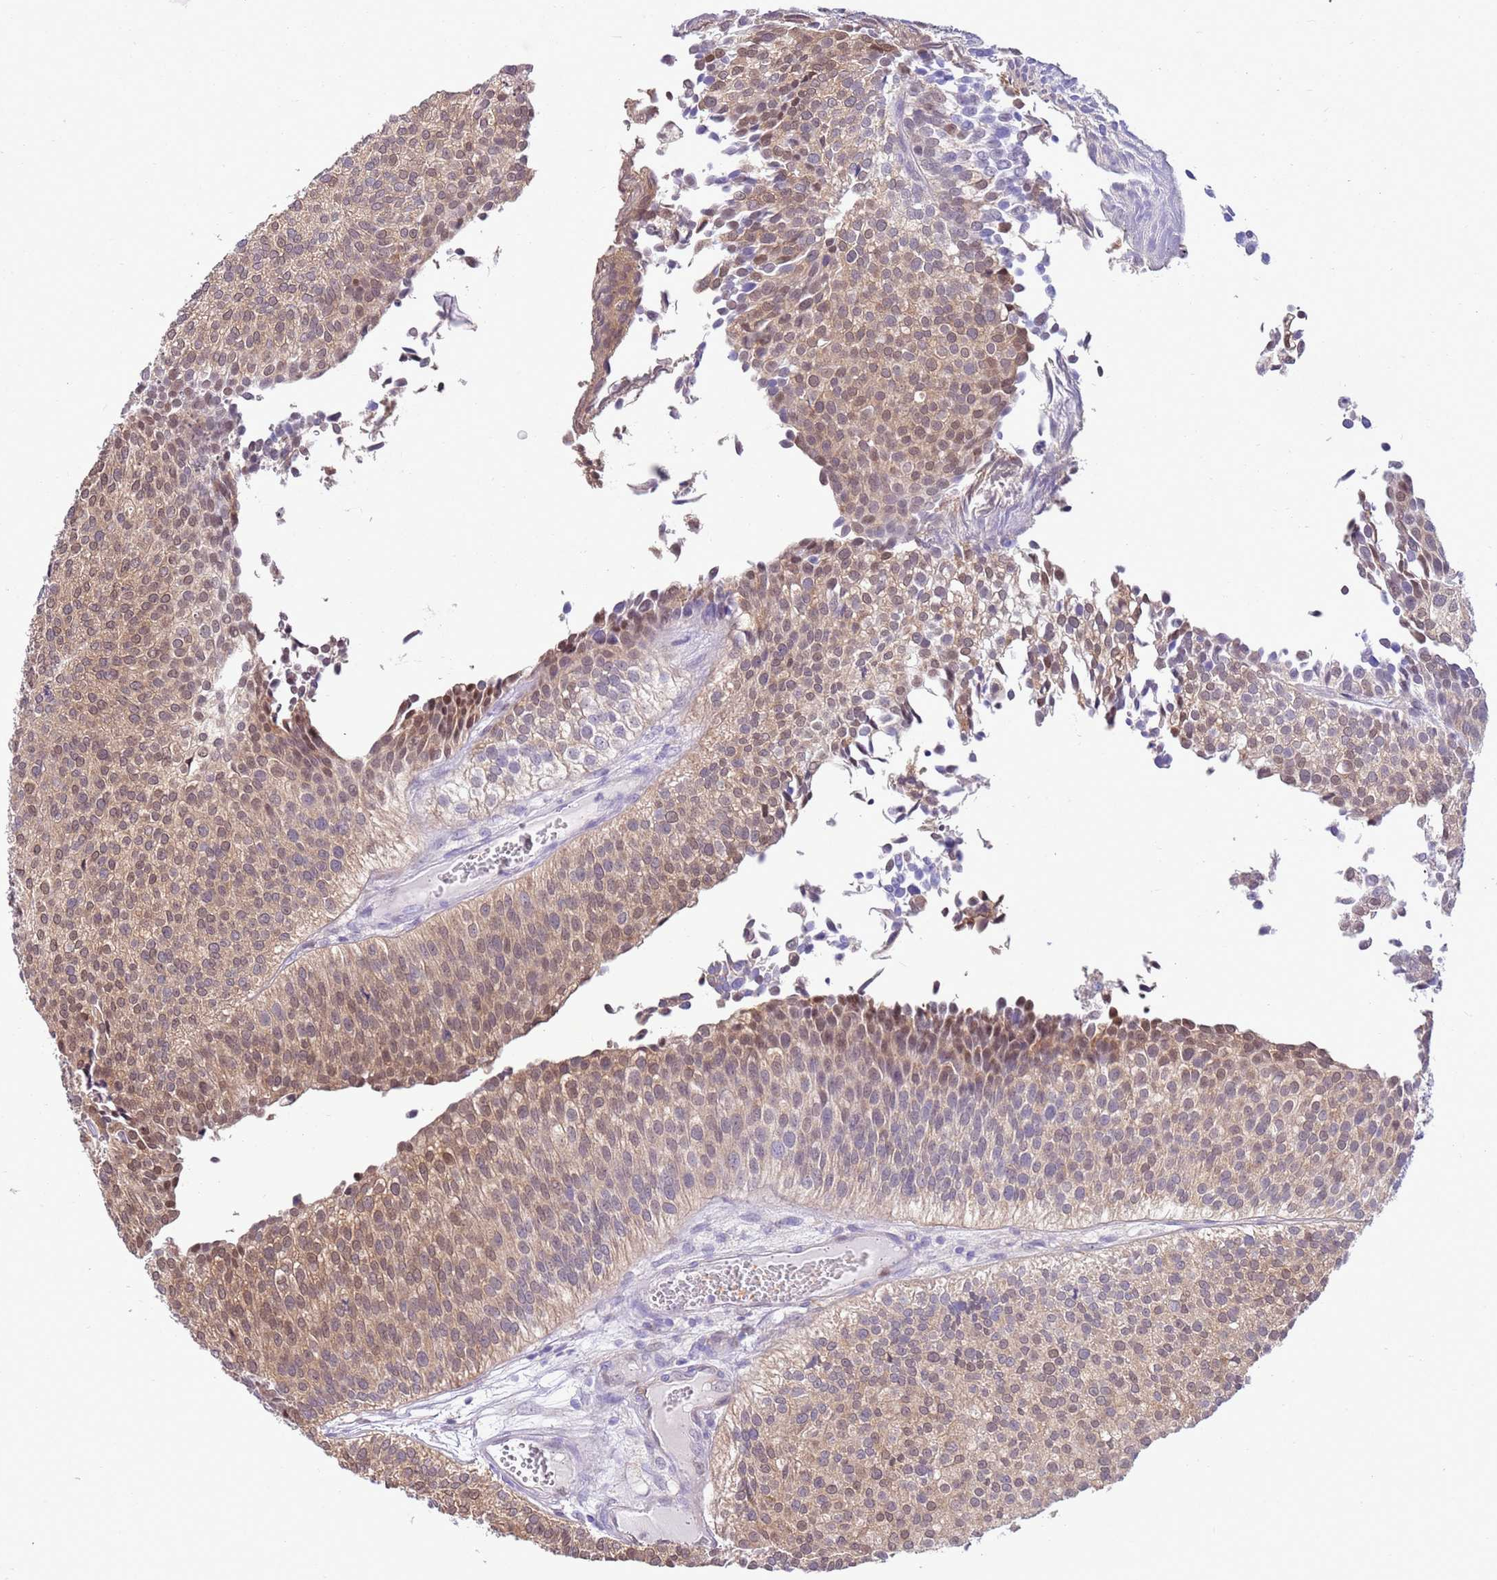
{"staining": {"intensity": "weak", "quantity": ">75%", "location": "cytoplasmic/membranous,nuclear"}, "tissue": "urothelial cancer", "cell_type": "Tumor cells", "image_type": "cancer", "snomed": [{"axis": "morphology", "description": "Urothelial carcinoma, Low grade"}, {"axis": "topography", "description": "Urinary bladder"}], "caption": "High-power microscopy captured an immunohistochemistry photomicrograph of urothelial carcinoma (low-grade), revealing weak cytoplasmic/membranous and nuclear positivity in approximately >75% of tumor cells. The staining was performed using DAB to visualize the protein expression in brown, while the nuclei were stained in blue with hematoxylin (Magnification: 20x).", "gene": "DDI2", "patient": {"sex": "male", "age": 84}}